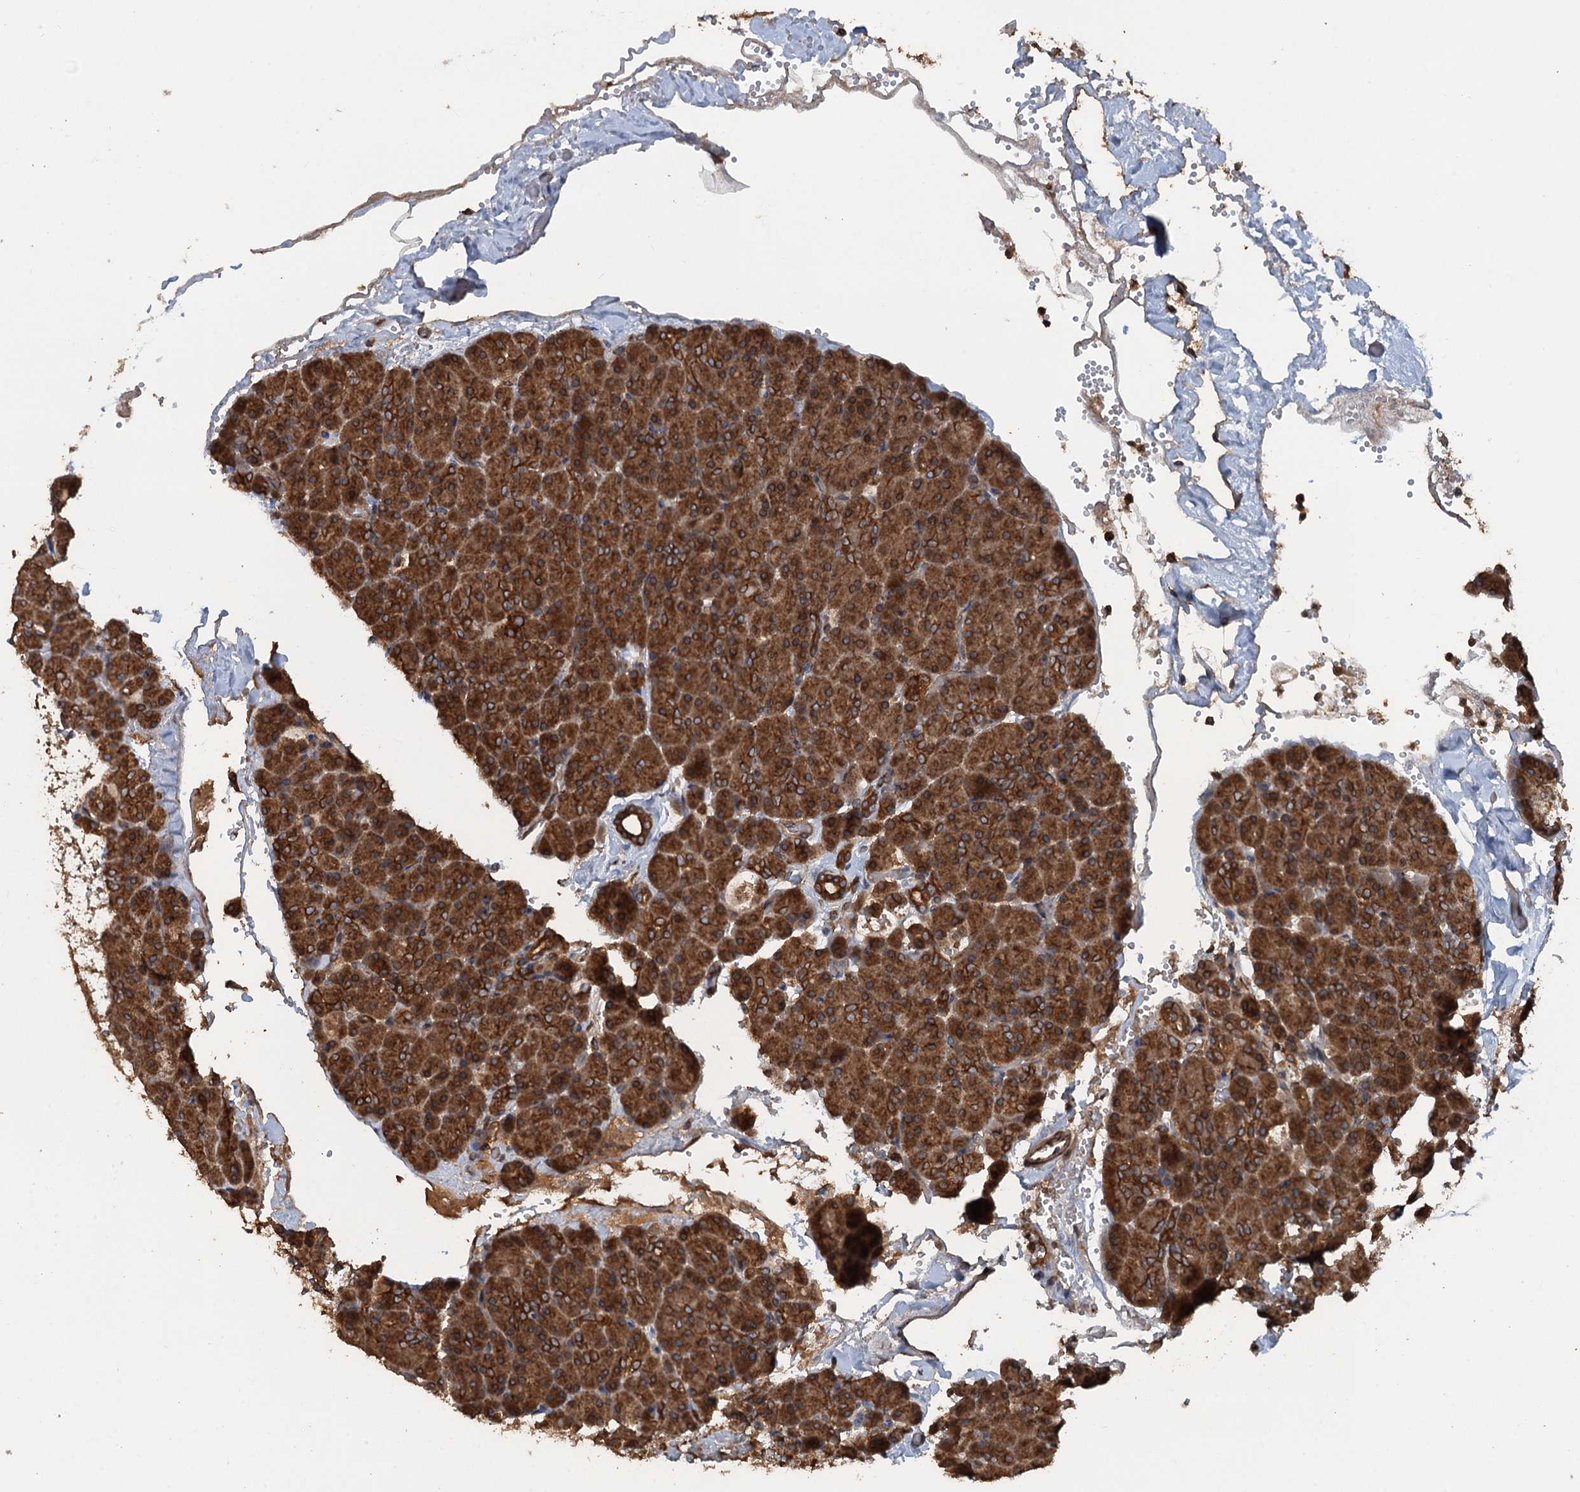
{"staining": {"intensity": "strong", "quantity": ">75%", "location": "cytoplasmic/membranous,nuclear"}, "tissue": "pancreas", "cell_type": "Exocrine glandular cells", "image_type": "normal", "snomed": [{"axis": "morphology", "description": "Normal tissue, NOS"}, {"axis": "topography", "description": "Pancreas"}], "caption": "Protein analysis of benign pancreas shows strong cytoplasmic/membranous,nuclear expression in about >75% of exocrine glandular cells. (IHC, brightfield microscopy, high magnification).", "gene": "GLE1", "patient": {"sex": "male", "age": 36}}